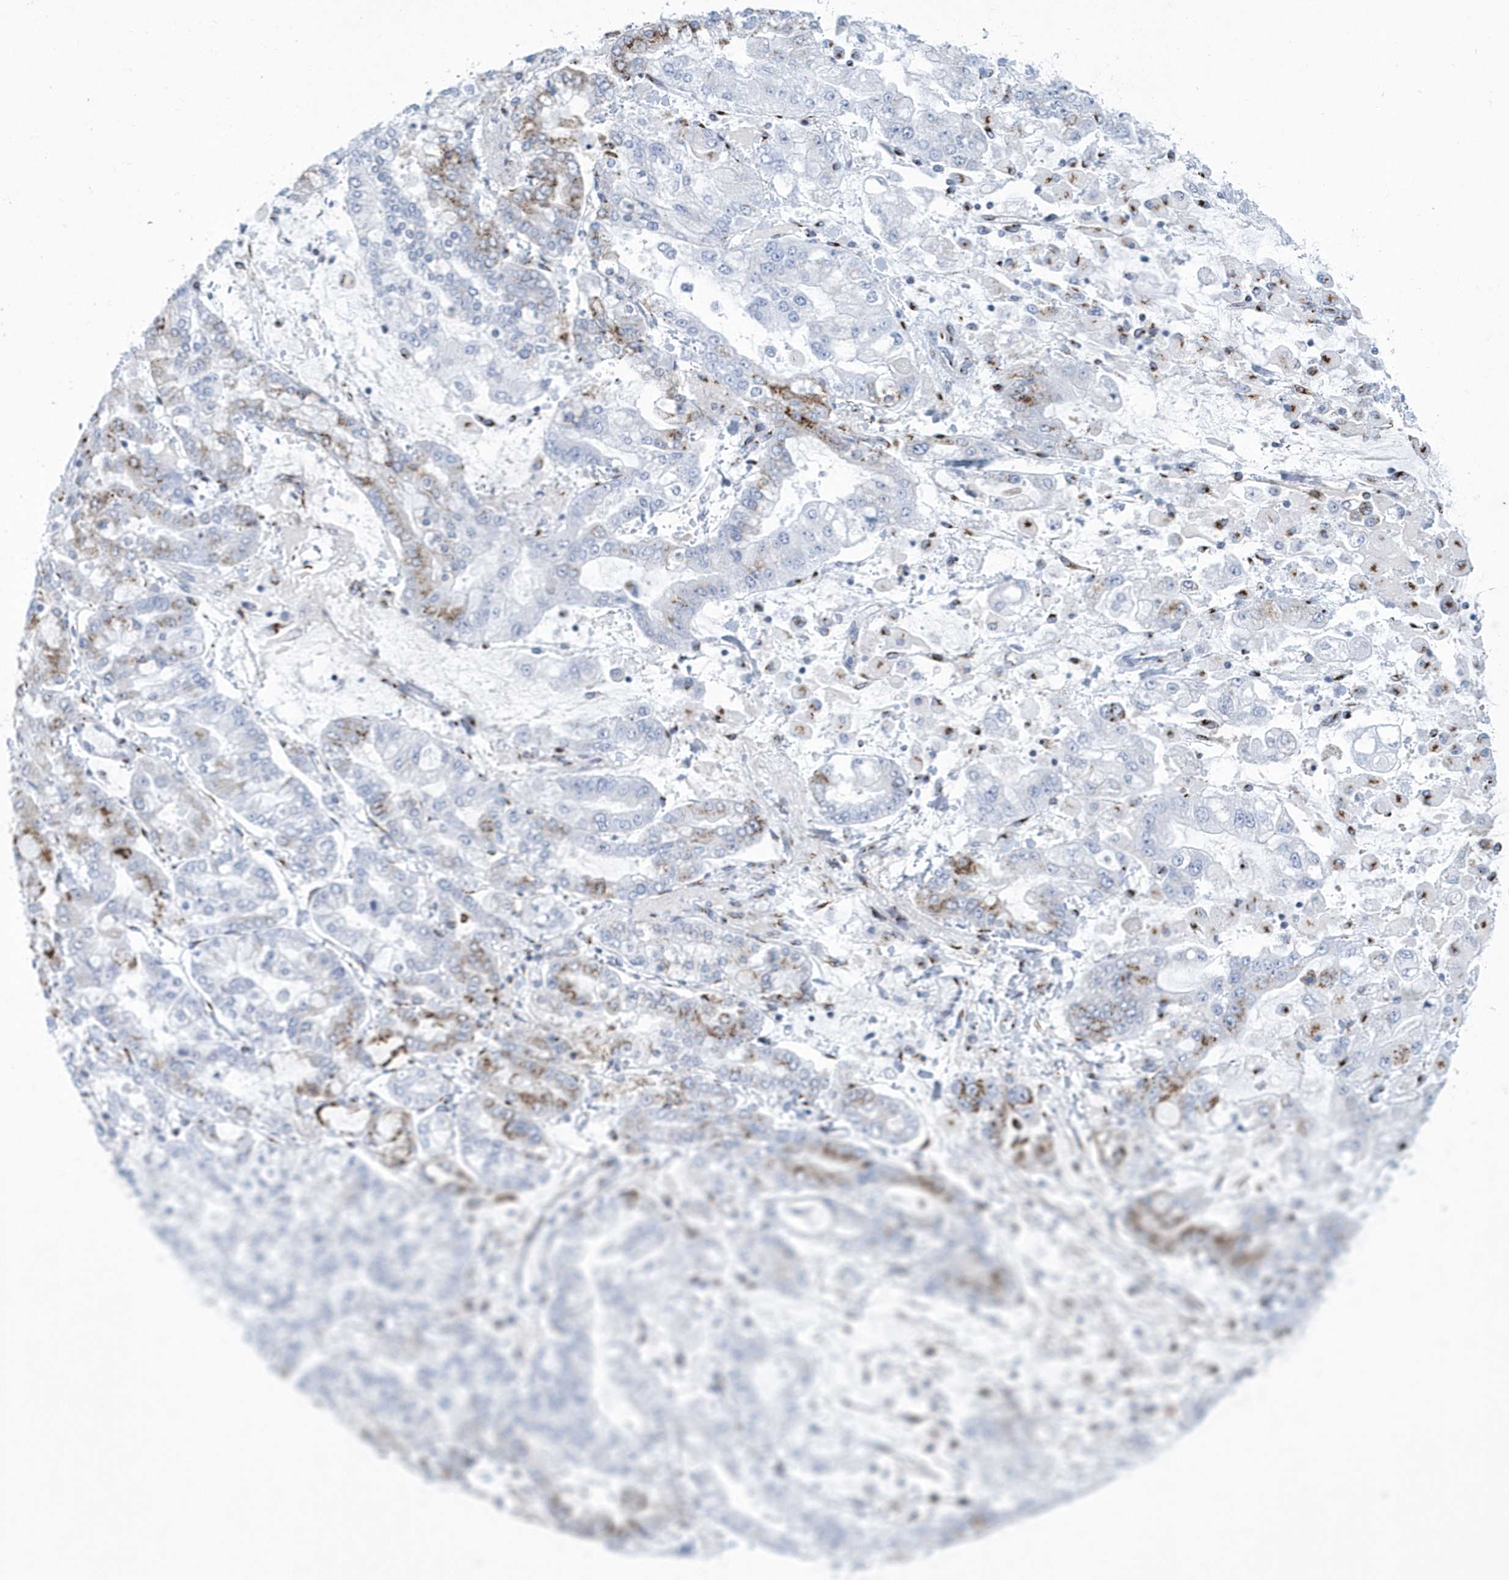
{"staining": {"intensity": "moderate", "quantity": "<25%", "location": "cytoplasmic/membranous"}, "tissue": "stomach cancer", "cell_type": "Tumor cells", "image_type": "cancer", "snomed": [{"axis": "morphology", "description": "Normal tissue, NOS"}, {"axis": "morphology", "description": "Adenocarcinoma, NOS"}, {"axis": "topography", "description": "Stomach, upper"}, {"axis": "topography", "description": "Stomach"}], "caption": "A brown stain highlights moderate cytoplasmic/membranous staining of a protein in stomach adenocarcinoma tumor cells.", "gene": "SLX9", "patient": {"sex": "male", "age": 76}}